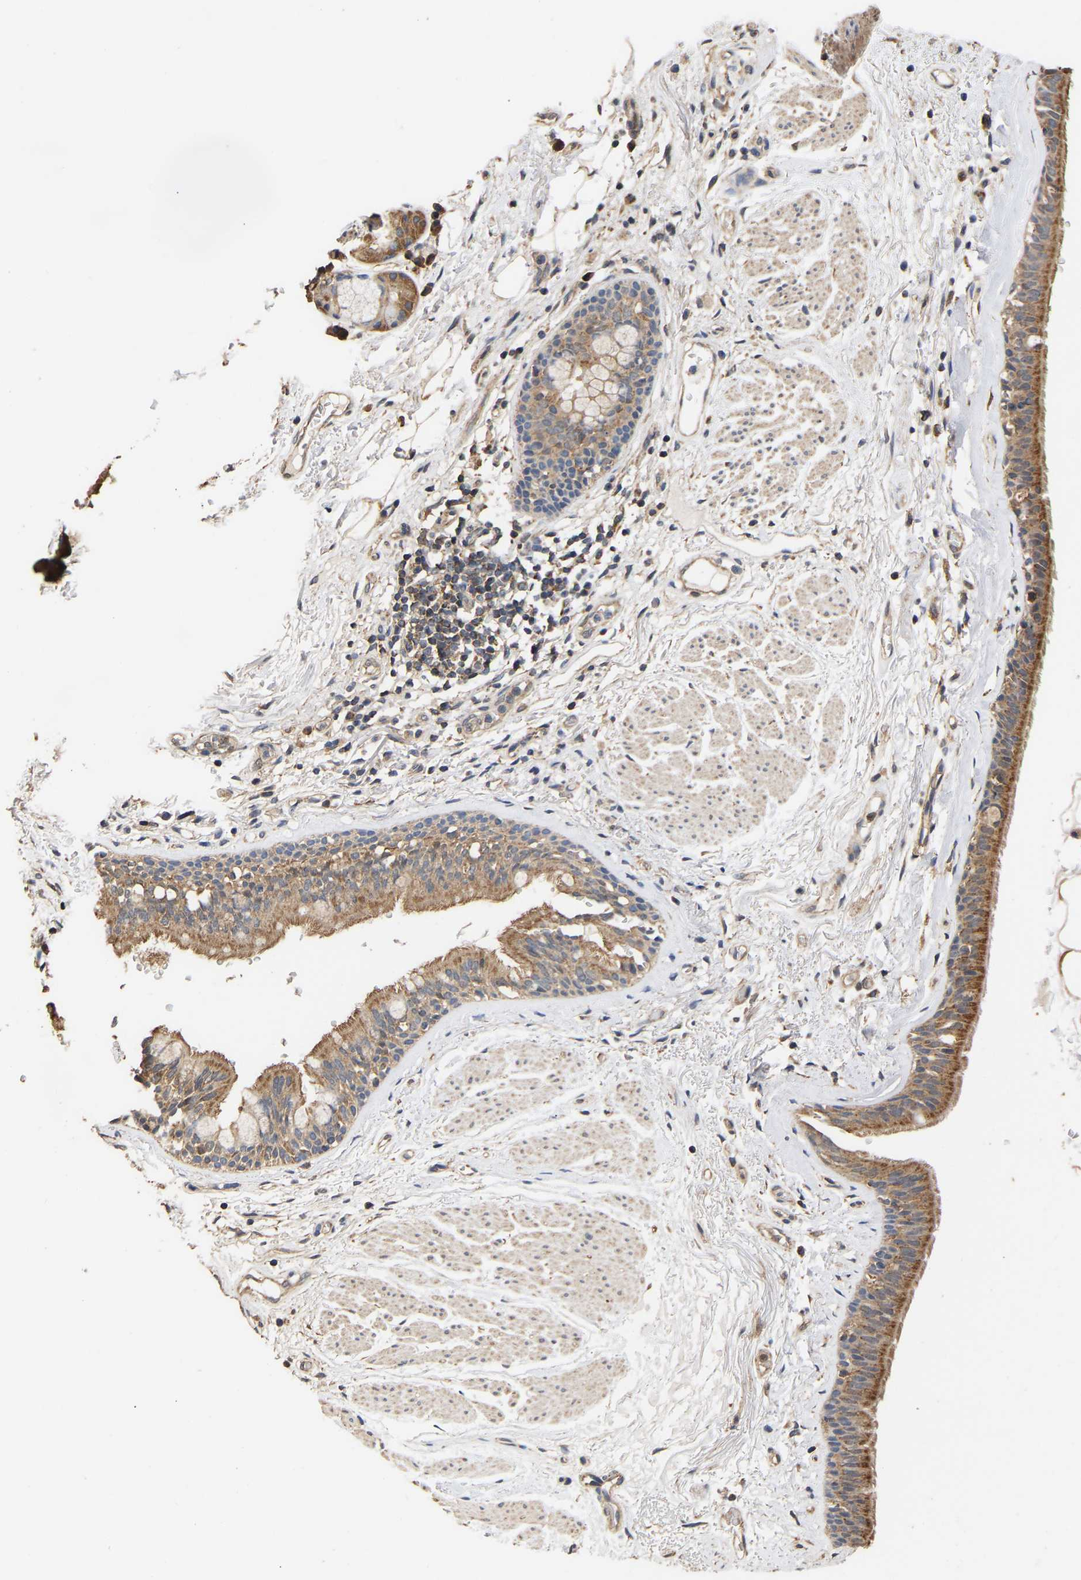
{"staining": {"intensity": "moderate", "quantity": ">75%", "location": "cytoplasmic/membranous"}, "tissue": "bronchus", "cell_type": "Respiratory epithelial cells", "image_type": "normal", "snomed": [{"axis": "morphology", "description": "Normal tissue, NOS"}, {"axis": "topography", "description": "Cartilage tissue"}], "caption": "Moderate cytoplasmic/membranous expression for a protein is present in approximately >75% of respiratory epithelial cells of benign bronchus using immunohistochemistry.", "gene": "ZNF26", "patient": {"sex": "female", "age": 63}}